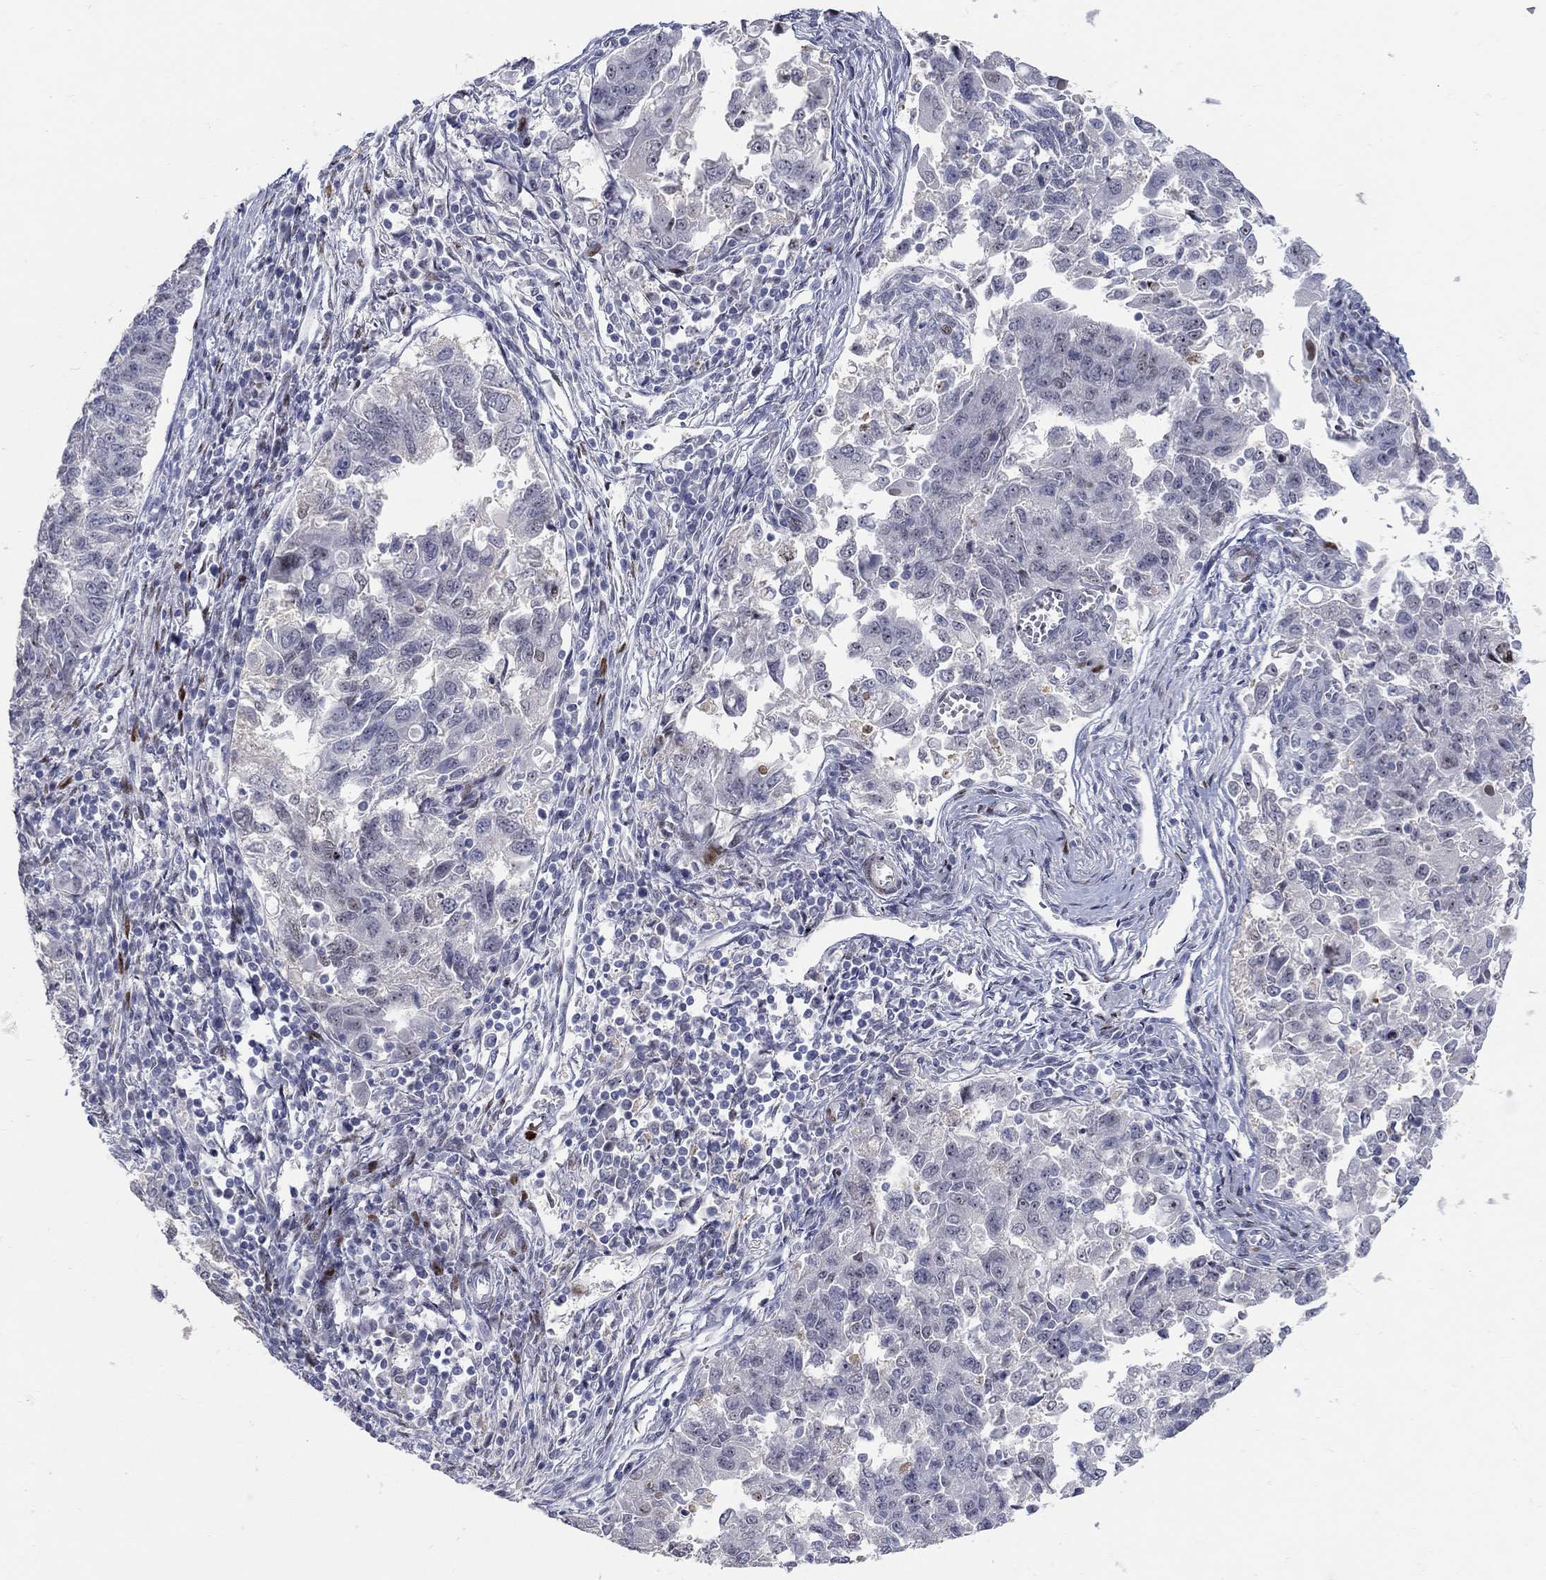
{"staining": {"intensity": "negative", "quantity": "none", "location": "none"}, "tissue": "endometrial cancer", "cell_type": "Tumor cells", "image_type": "cancer", "snomed": [{"axis": "morphology", "description": "Adenocarcinoma, NOS"}, {"axis": "topography", "description": "Endometrium"}], "caption": "Endometrial cancer stained for a protein using immunohistochemistry (IHC) exhibits no expression tumor cells.", "gene": "RAPGEF5", "patient": {"sex": "female", "age": 43}}